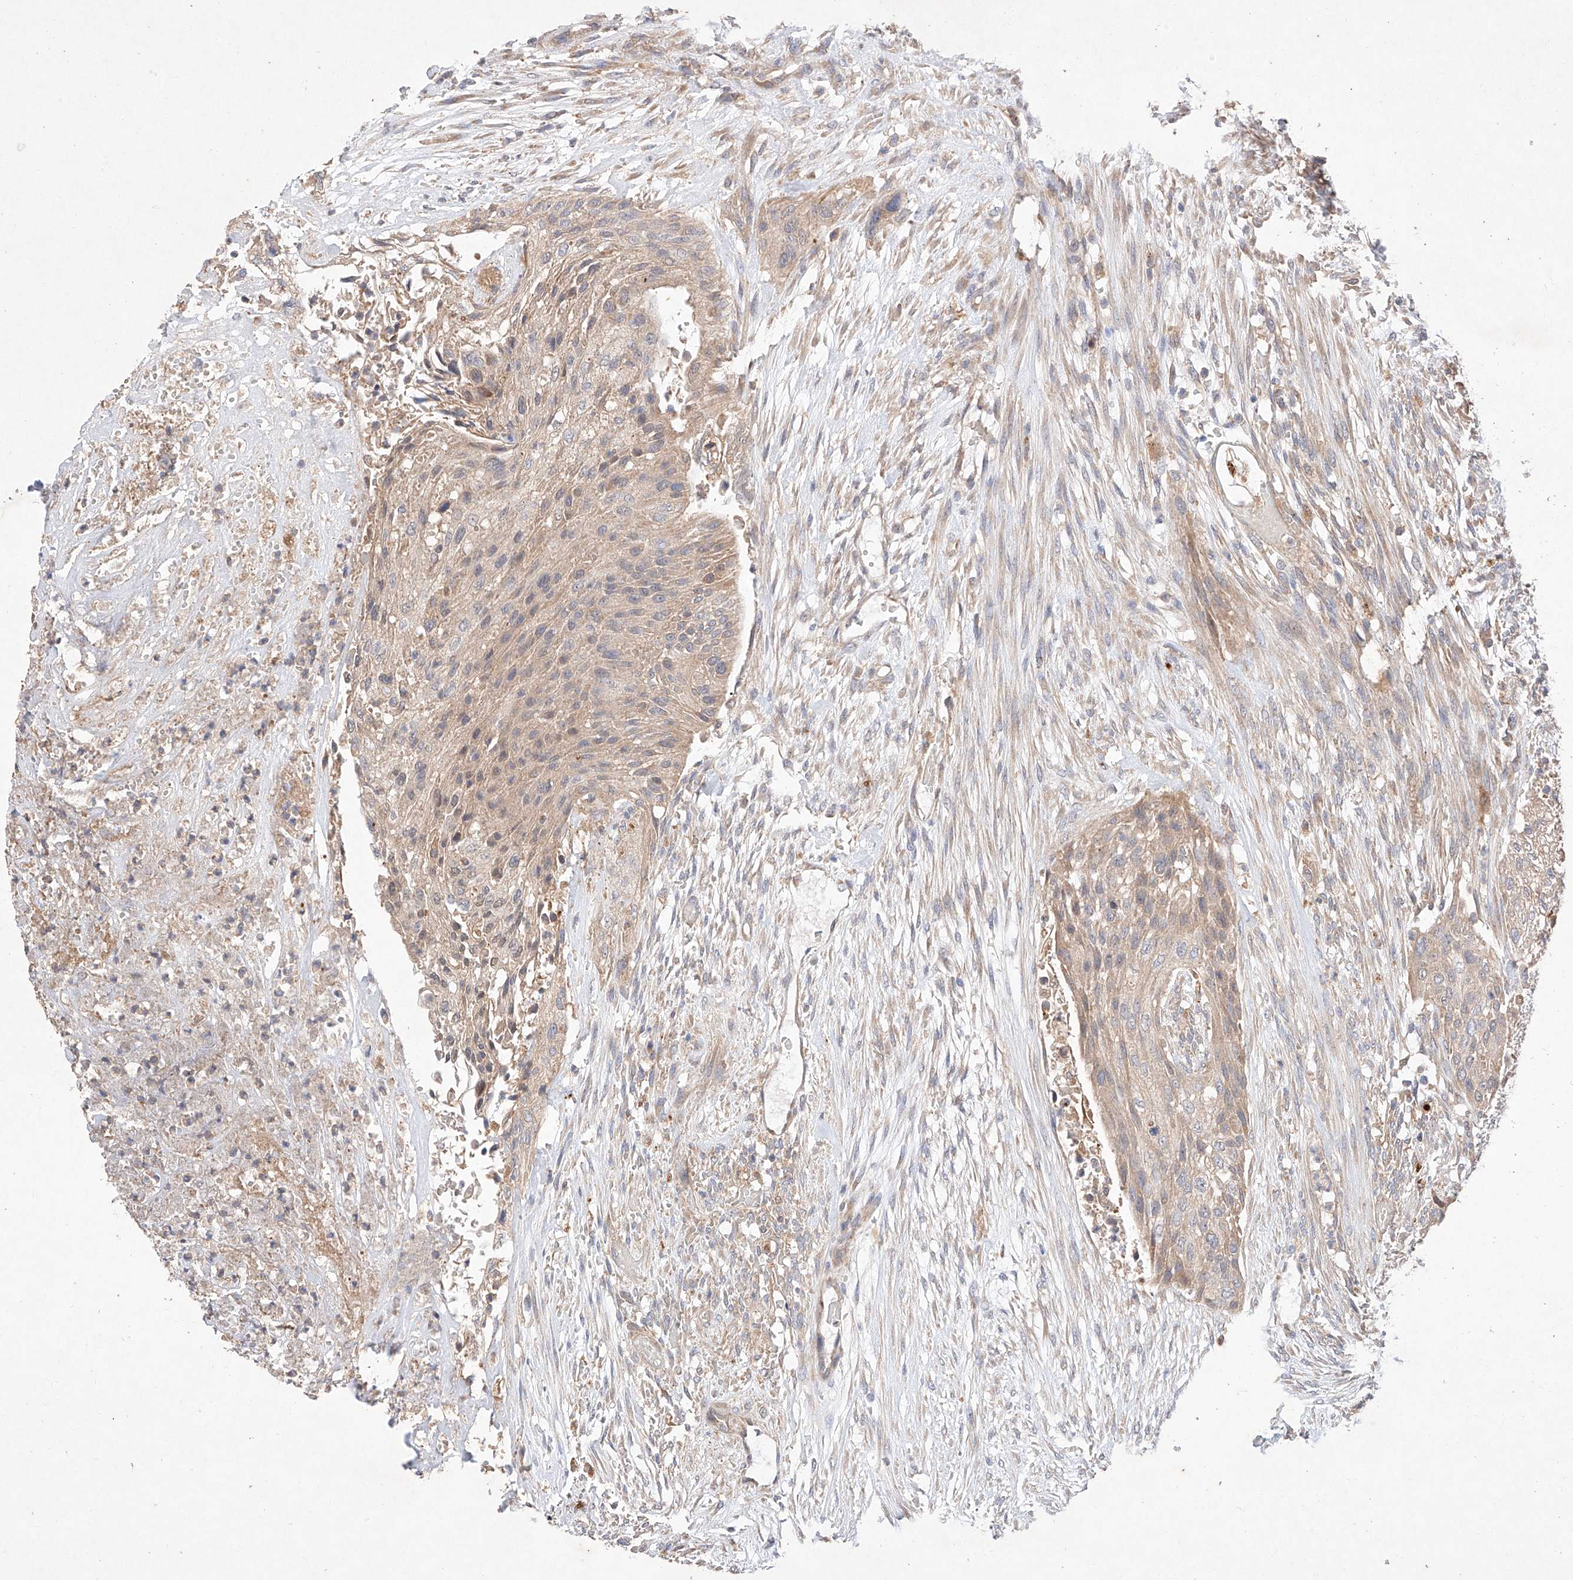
{"staining": {"intensity": "weak", "quantity": "<25%", "location": "cytoplasmic/membranous"}, "tissue": "urothelial cancer", "cell_type": "Tumor cells", "image_type": "cancer", "snomed": [{"axis": "morphology", "description": "Urothelial carcinoma, High grade"}, {"axis": "topography", "description": "Urinary bladder"}], "caption": "DAB immunohistochemical staining of human urothelial cancer reveals no significant positivity in tumor cells.", "gene": "C6orf62", "patient": {"sex": "male", "age": 35}}